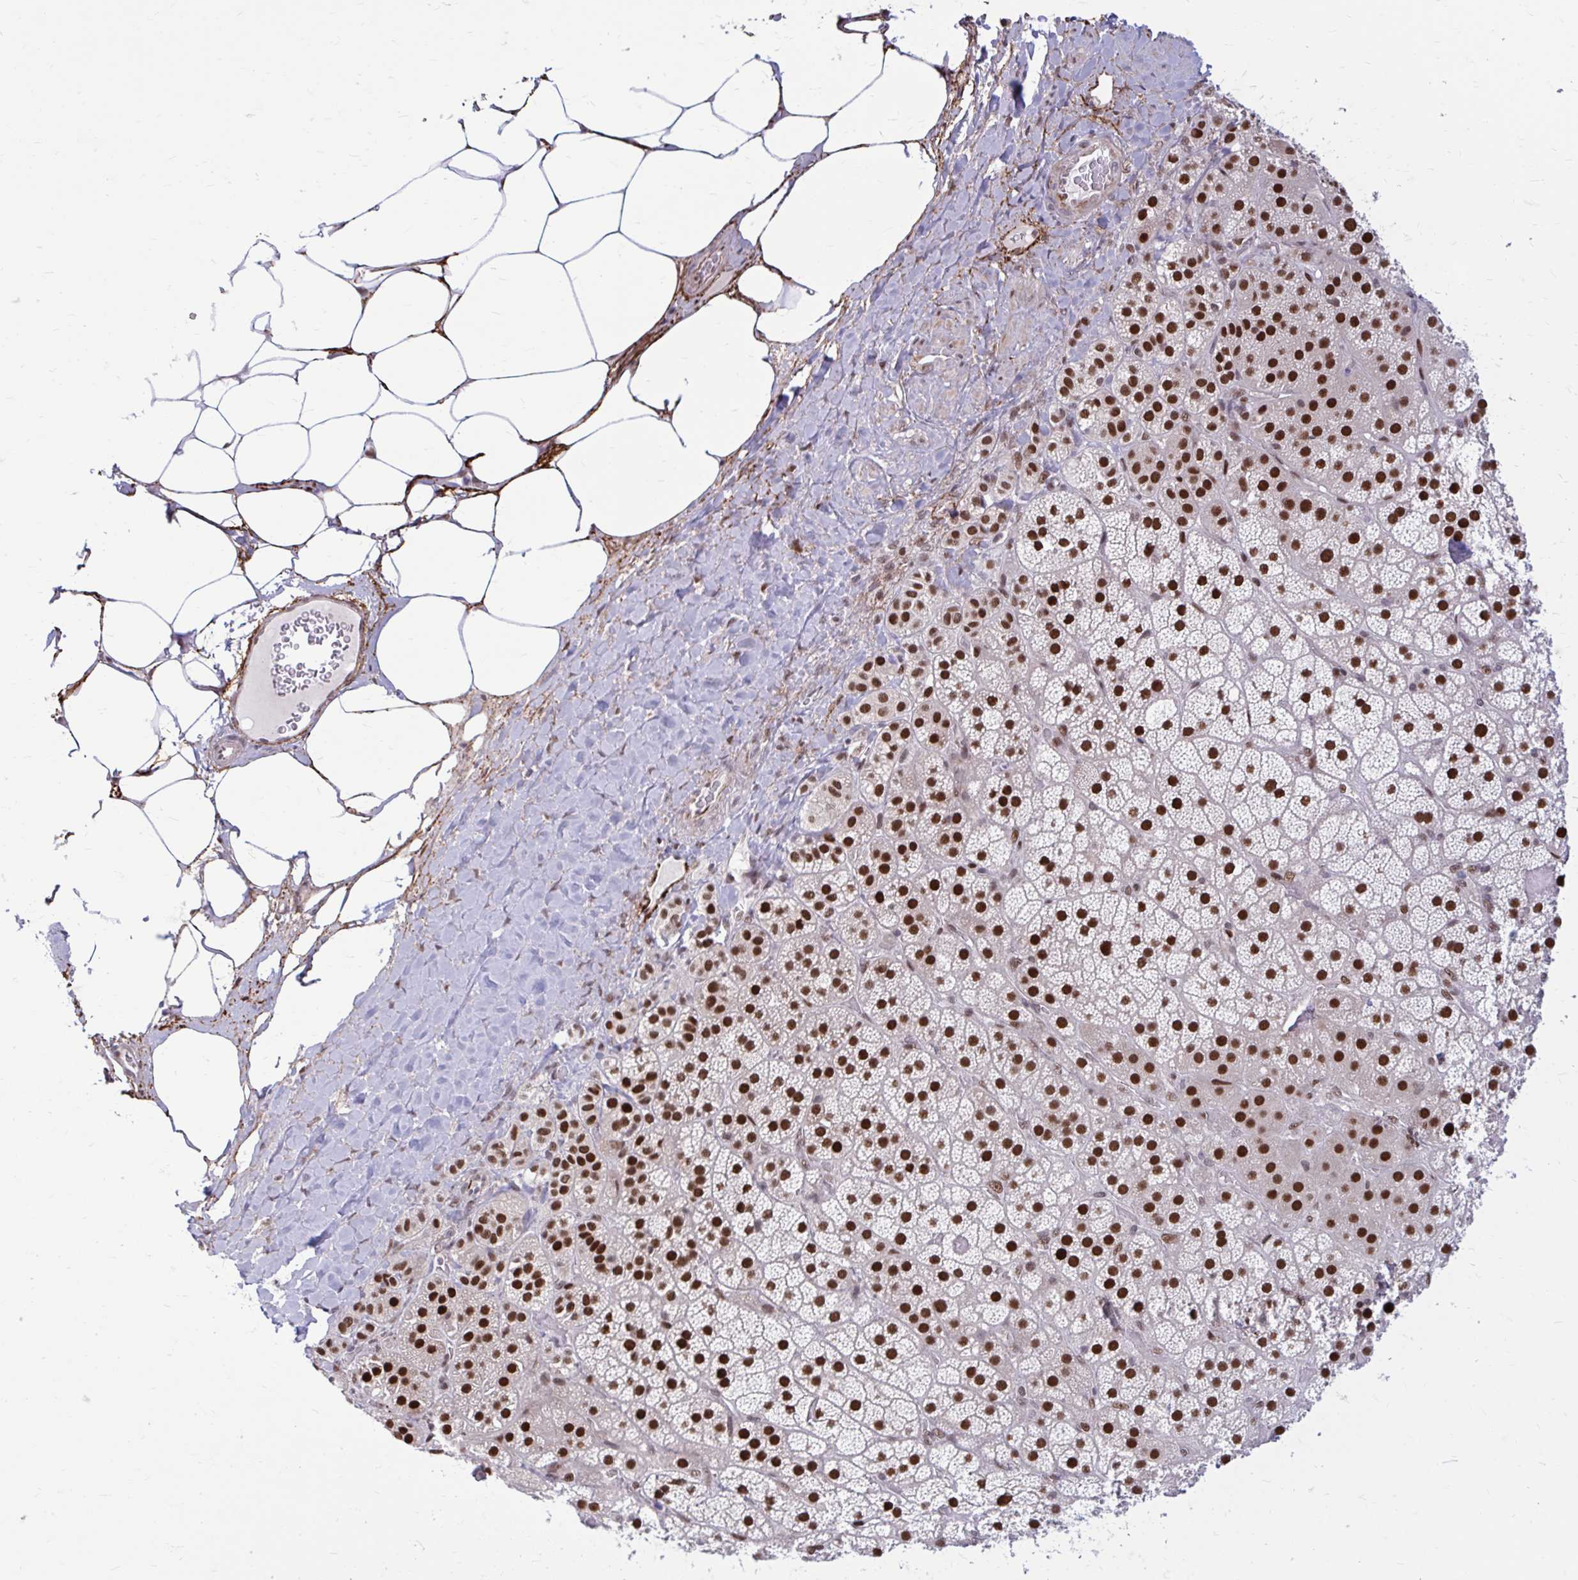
{"staining": {"intensity": "strong", "quantity": ">75%", "location": "nuclear"}, "tissue": "adrenal gland", "cell_type": "Glandular cells", "image_type": "normal", "snomed": [{"axis": "morphology", "description": "Normal tissue, NOS"}, {"axis": "topography", "description": "Adrenal gland"}], "caption": "Protein analysis of benign adrenal gland shows strong nuclear positivity in about >75% of glandular cells.", "gene": "PSME4", "patient": {"sex": "male", "age": 57}}